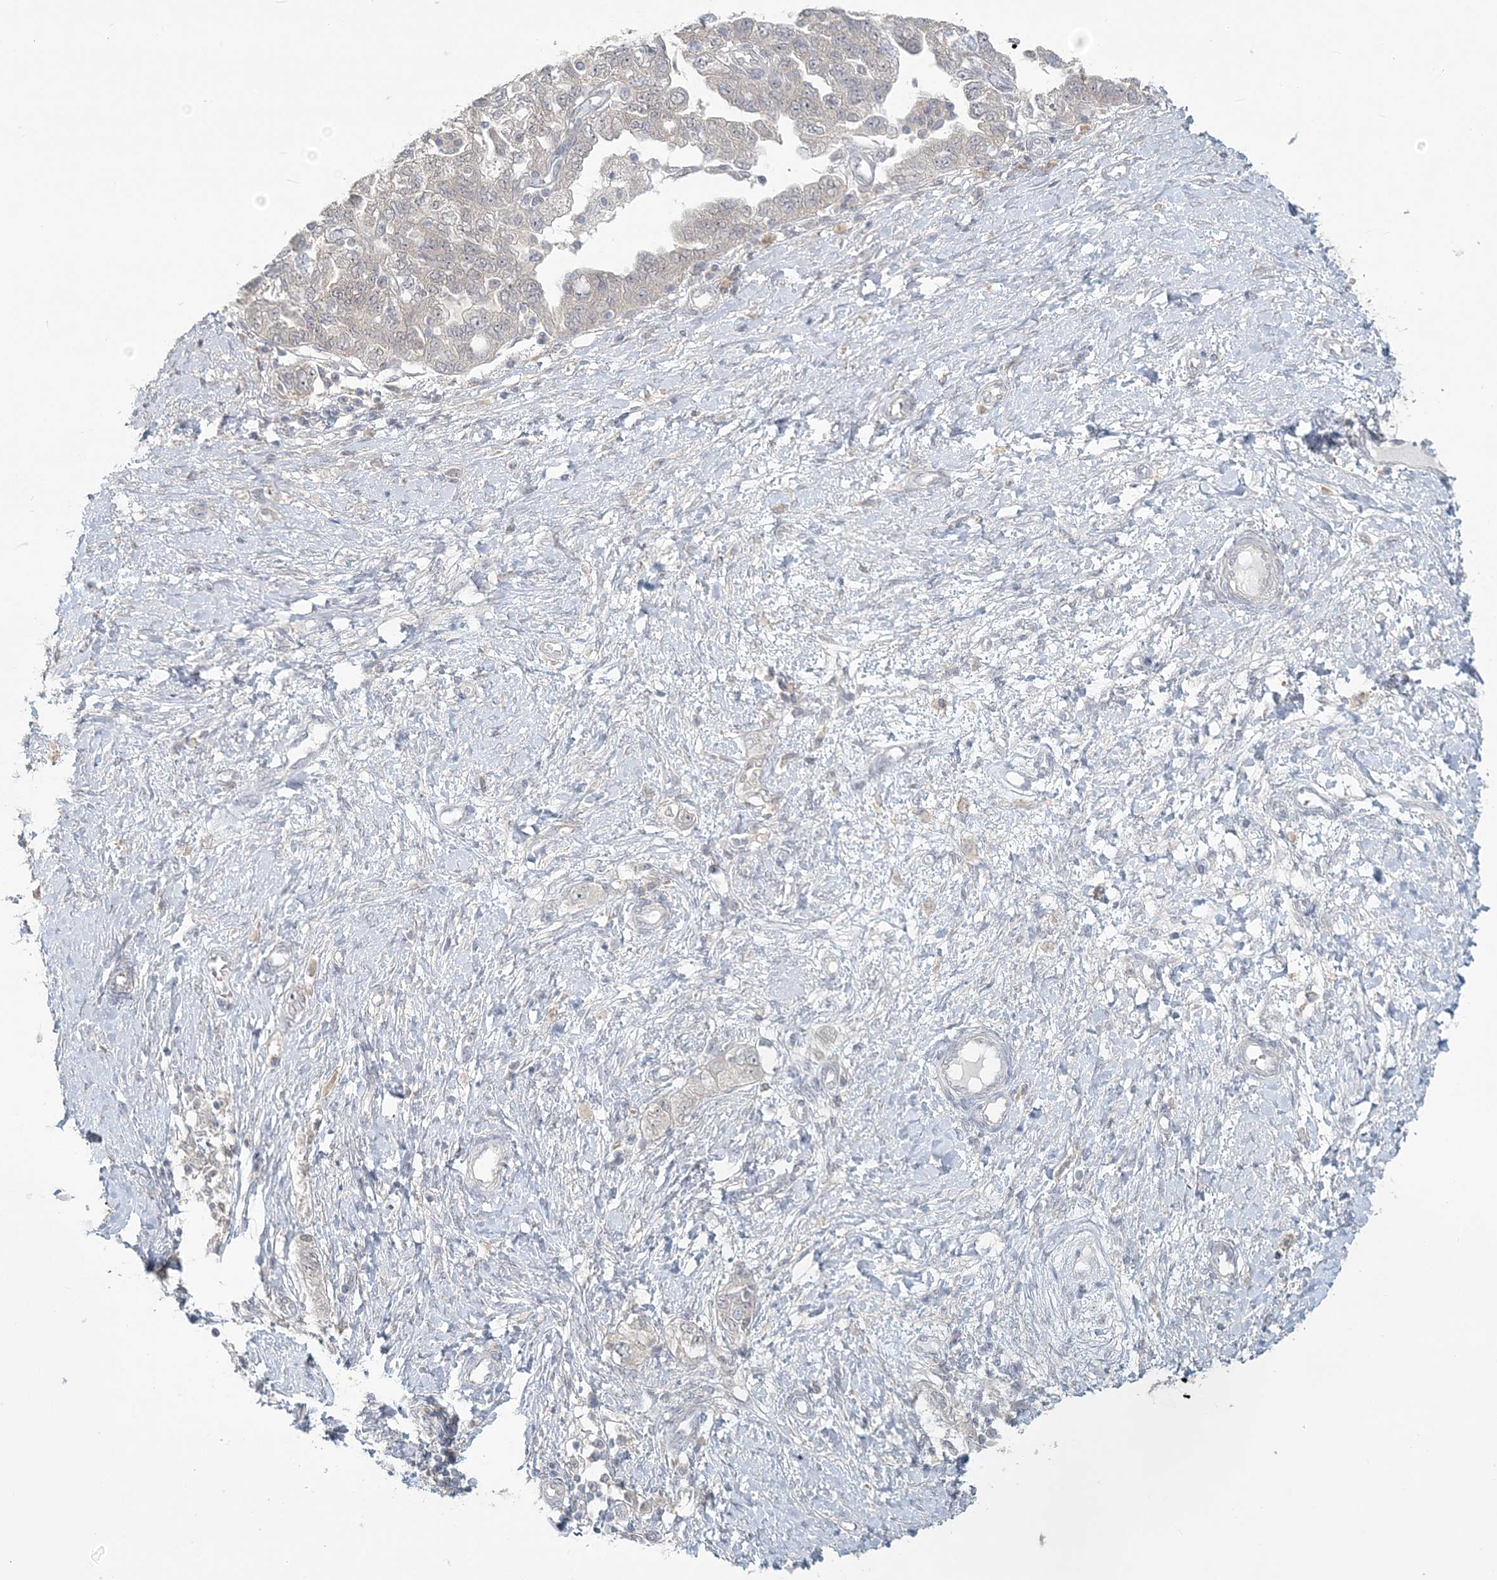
{"staining": {"intensity": "negative", "quantity": "none", "location": "none"}, "tissue": "ovarian cancer", "cell_type": "Tumor cells", "image_type": "cancer", "snomed": [{"axis": "morphology", "description": "Carcinoma, NOS"}, {"axis": "morphology", "description": "Cystadenocarcinoma, serous, NOS"}, {"axis": "topography", "description": "Ovary"}], "caption": "An immunohistochemistry photomicrograph of ovarian carcinoma is shown. There is no staining in tumor cells of ovarian carcinoma.", "gene": "ANKS1A", "patient": {"sex": "female", "age": 69}}